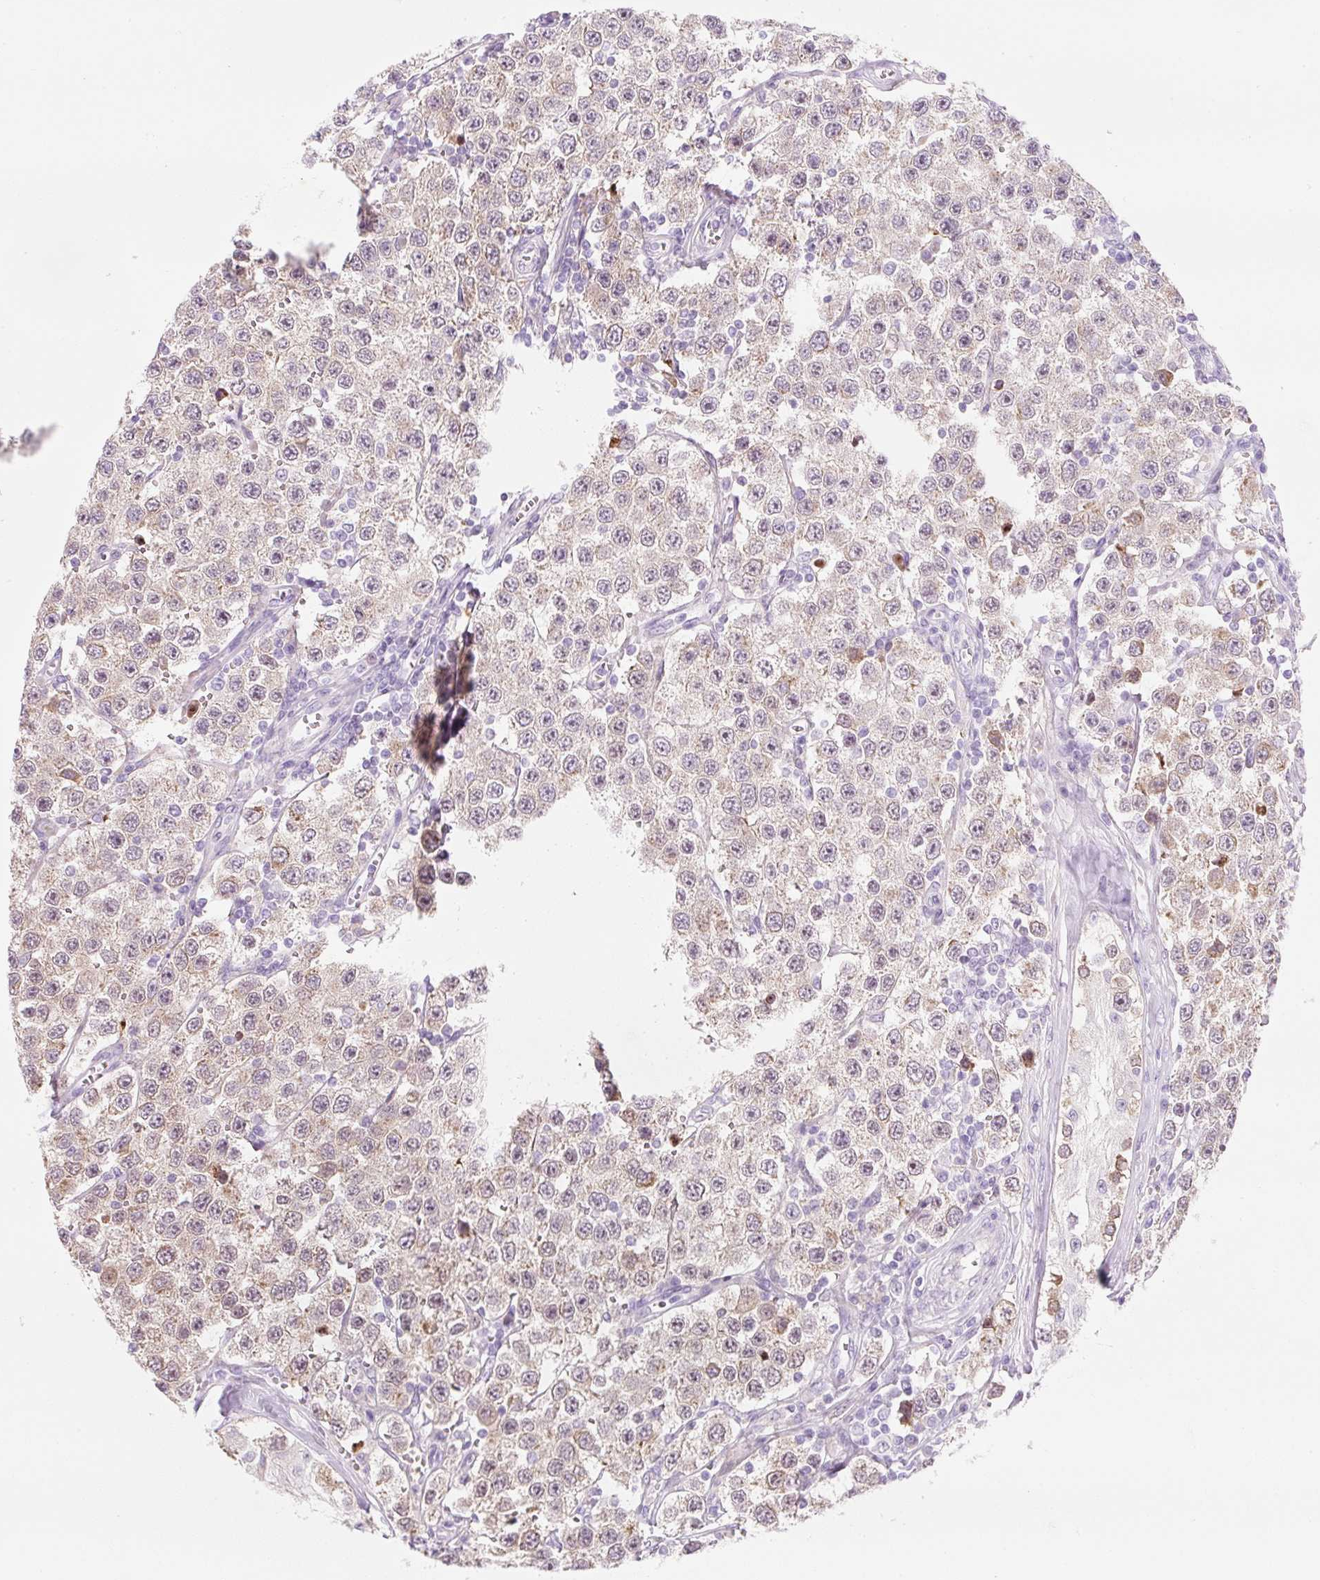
{"staining": {"intensity": "weak", "quantity": "25%-75%", "location": "cytoplasmic/membranous,nuclear"}, "tissue": "testis cancer", "cell_type": "Tumor cells", "image_type": "cancer", "snomed": [{"axis": "morphology", "description": "Seminoma, NOS"}, {"axis": "topography", "description": "Testis"}], "caption": "This micrograph reveals immunohistochemistry (IHC) staining of human testis seminoma, with low weak cytoplasmic/membranous and nuclear staining in approximately 25%-75% of tumor cells.", "gene": "ZNF121", "patient": {"sex": "male", "age": 34}}